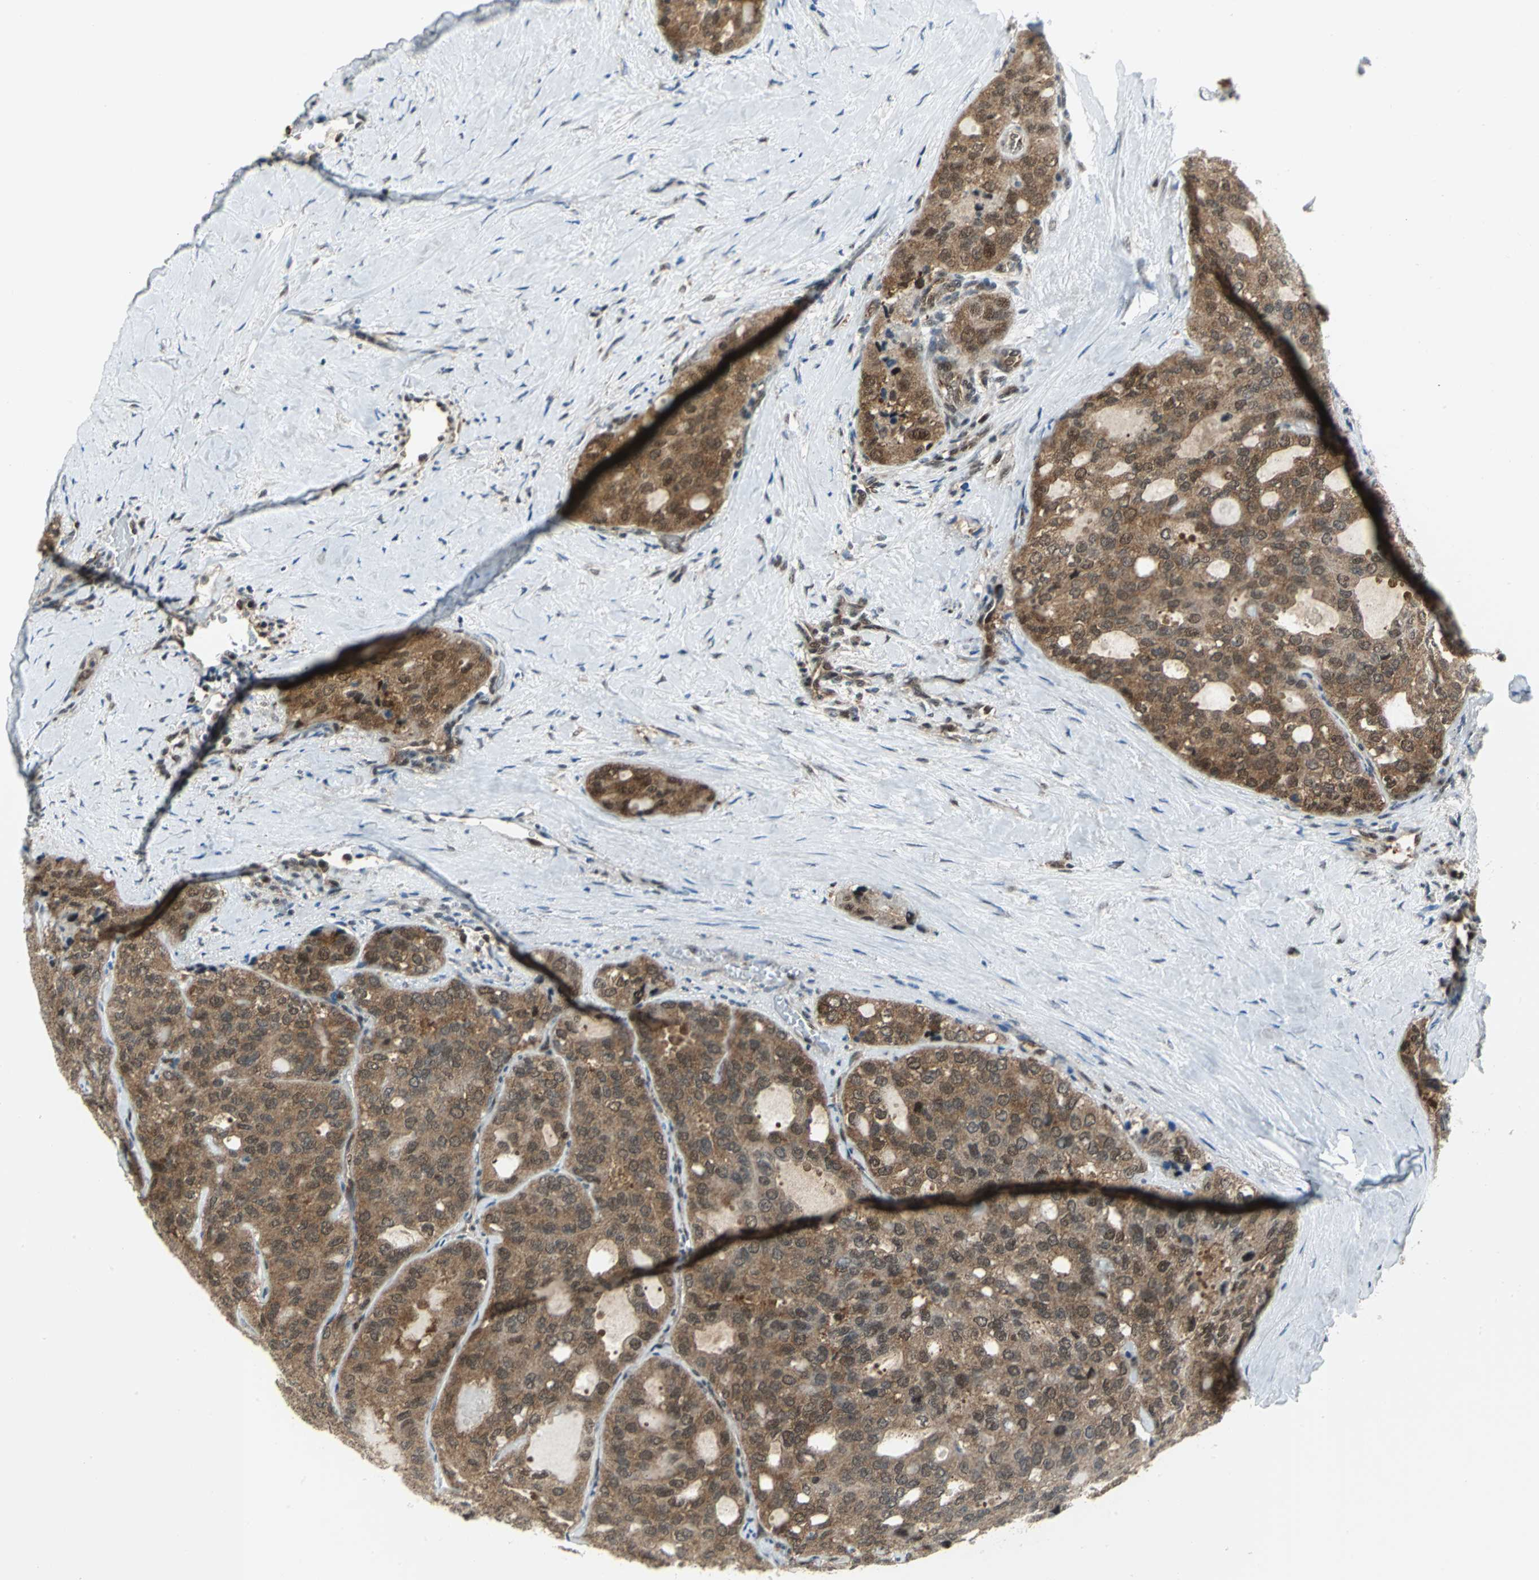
{"staining": {"intensity": "moderate", "quantity": ">75%", "location": "cytoplasmic/membranous"}, "tissue": "thyroid cancer", "cell_type": "Tumor cells", "image_type": "cancer", "snomed": [{"axis": "morphology", "description": "Follicular adenoma carcinoma, NOS"}, {"axis": "topography", "description": "Thyroid gland"}], "caption": "Immunohistochemical staining of thyroid cancer reveals medium levels of moderate cytoplasmic/membranous protein expression in about >75% of tumor cells.", "gene": "PSMA4", "patient": {"sex": "male", "age": 75}}